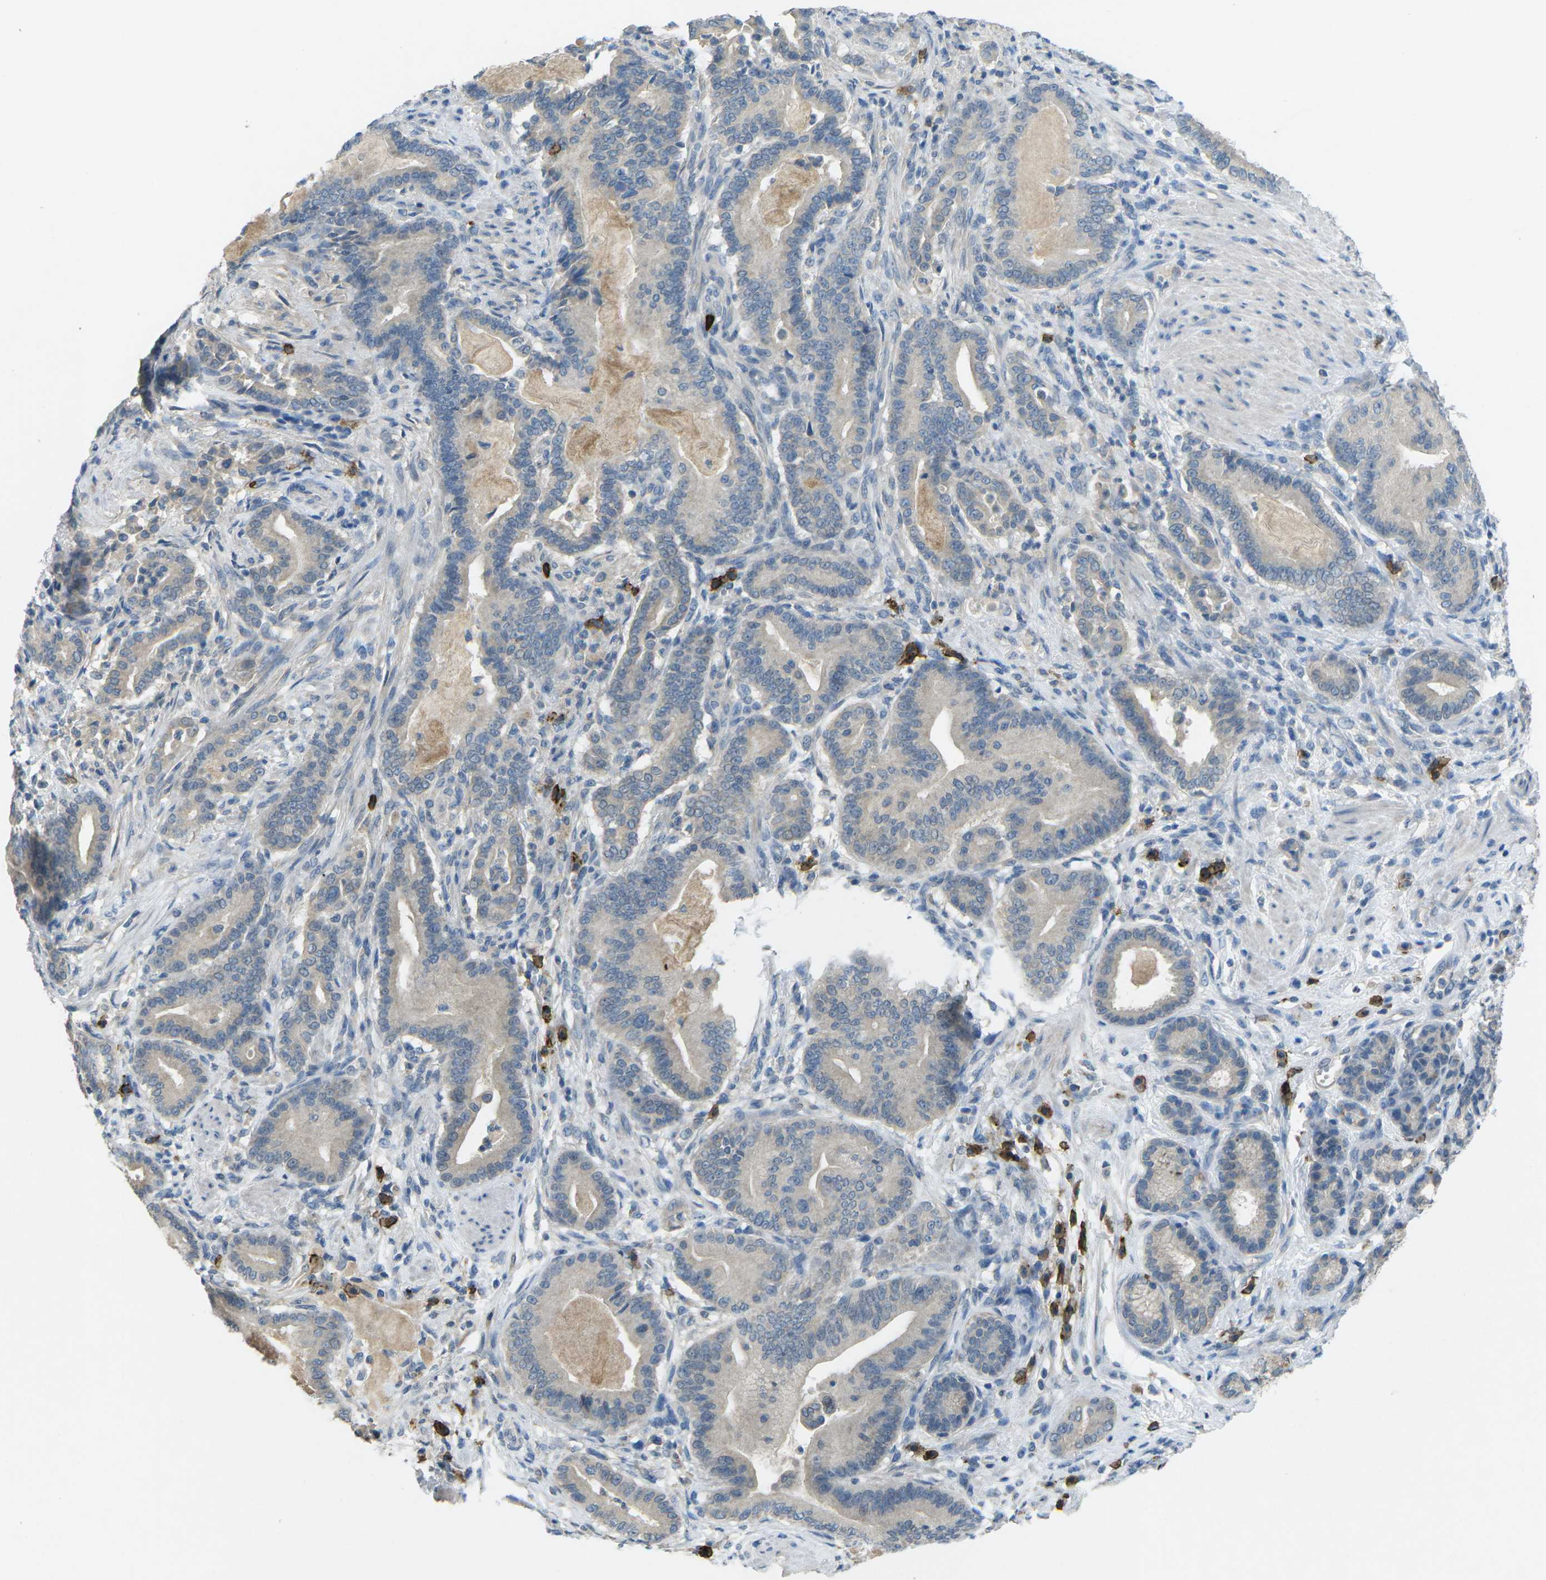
{"staining": {"intensity": "negative", "quantity": "none", "location": "none"}, "tissue": "pancreatic cancer", "cell_type": "Tumor cells", "image_type": "cancer", "snomed": [{"axis": "morphology", "description": "Normal tissue, NOS"}, {"axis": "morphology", "description": "Adenocarcinoma, NOS"}, {"axis": "topography", "description": "Pancreas"}], "caption": "Tumor cells are negative for protein expression in human pancreatic adenocarcinoma. (Immunohistochemistry (ihc), brightfield microscopy, high magnification).", "gene": "CD19", "patient": {"sex": "male", "age": 63}}